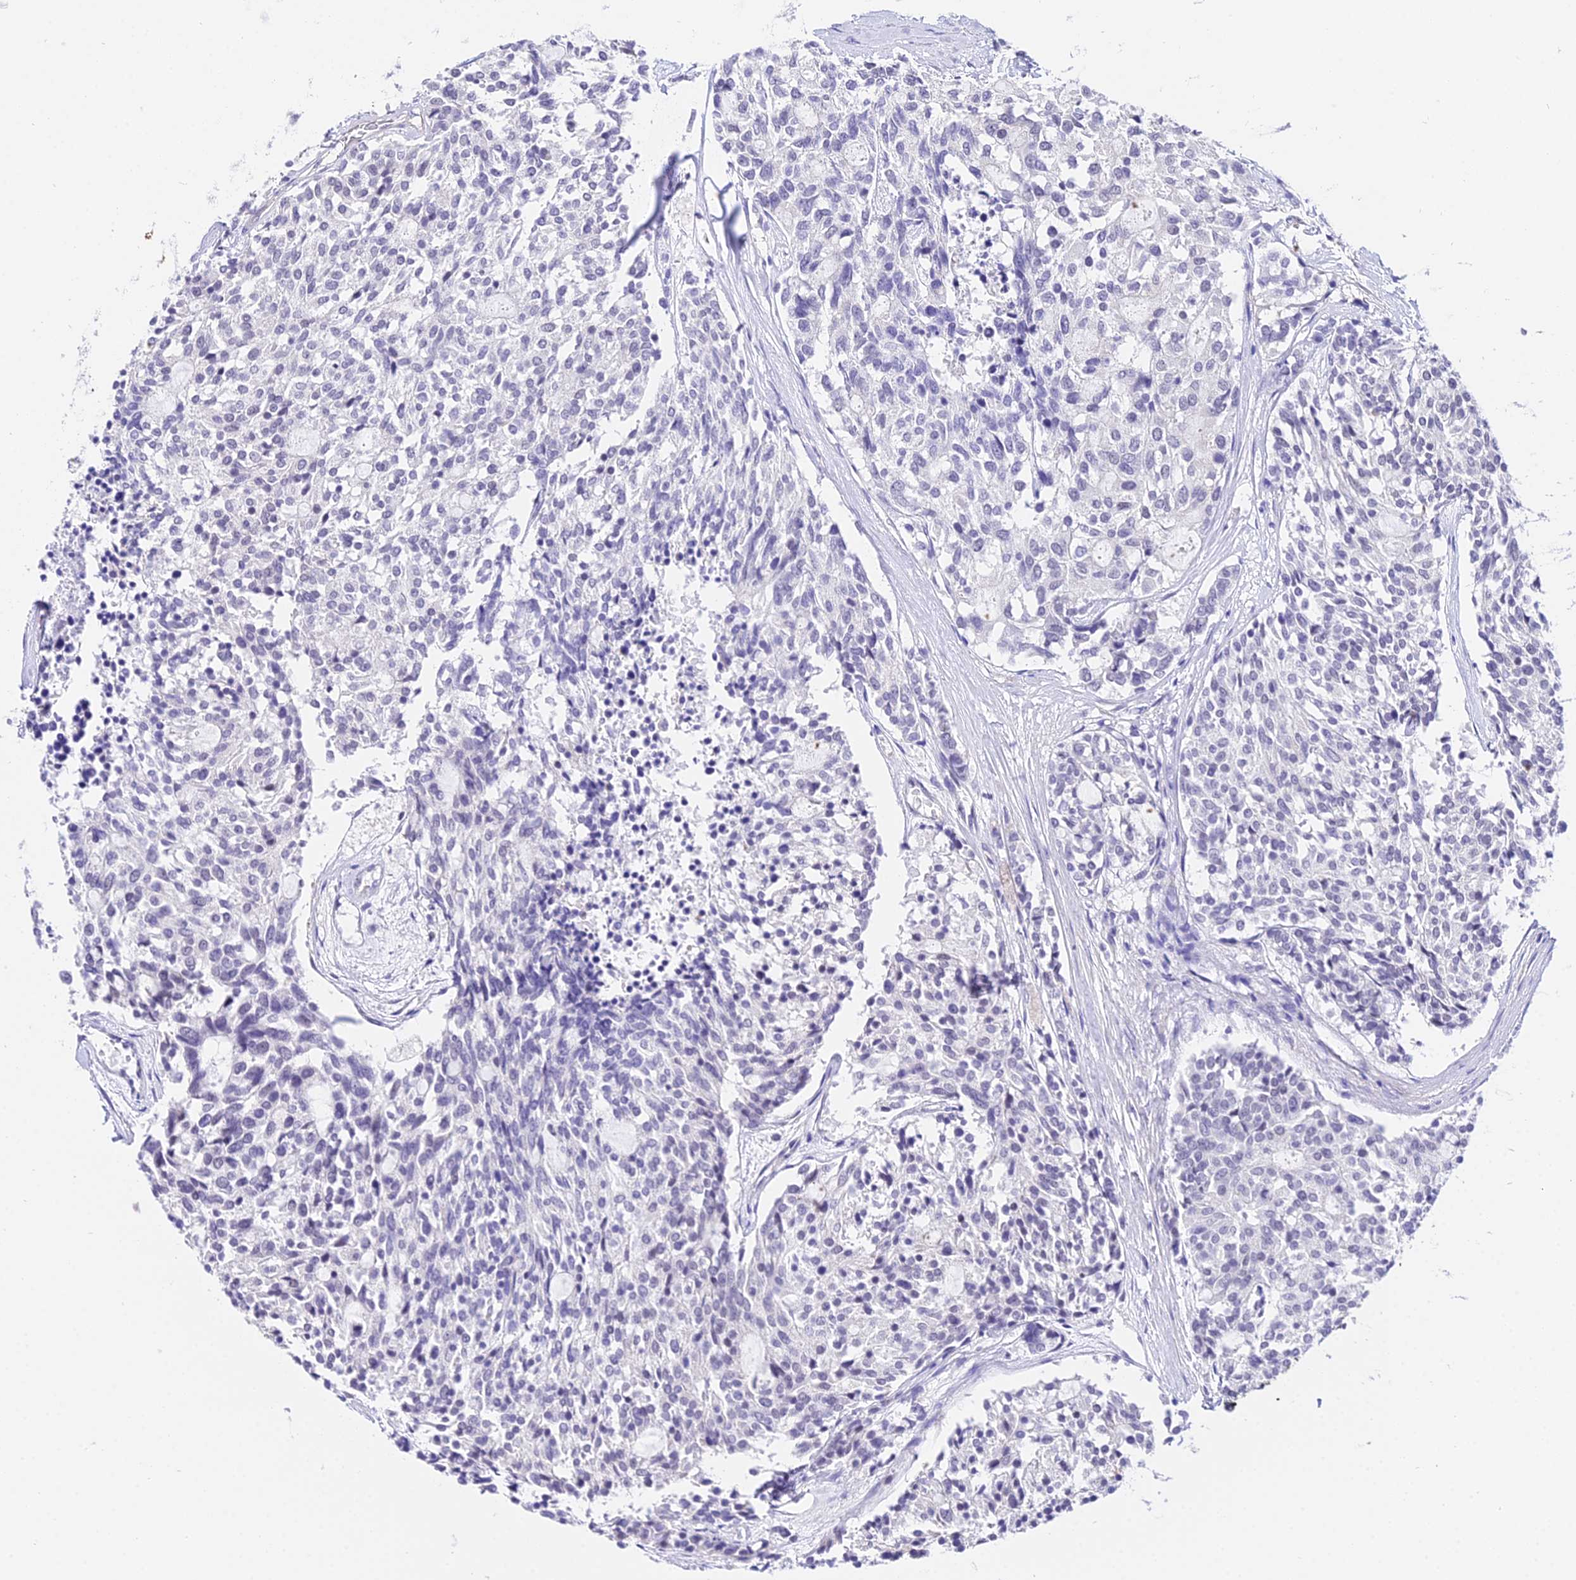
{"staining": {"intensity": "negative", "quantity": "none", "location": "none"}, "tissue": "carcinoid", "cell_type": "Tumor cells", "image_type": "cancer", "snomed": [{"axis": "morphology", "description": "Carcinoid, malignant, NOS"}, {"axis": "topography", "description": "Pancreas"}], "caption": "A high-resolution histopathology image shows IHC staining of malignant carcinoid, which reveals no significant staining in tumor cells. The staining is performed using DAB (3,3'-diaminobenzidine) brown chromogen with nuclei counter-stained in using hematoxylin.", "gene": "POLR2I", "patient": {"sex": "female", "age": 54}}